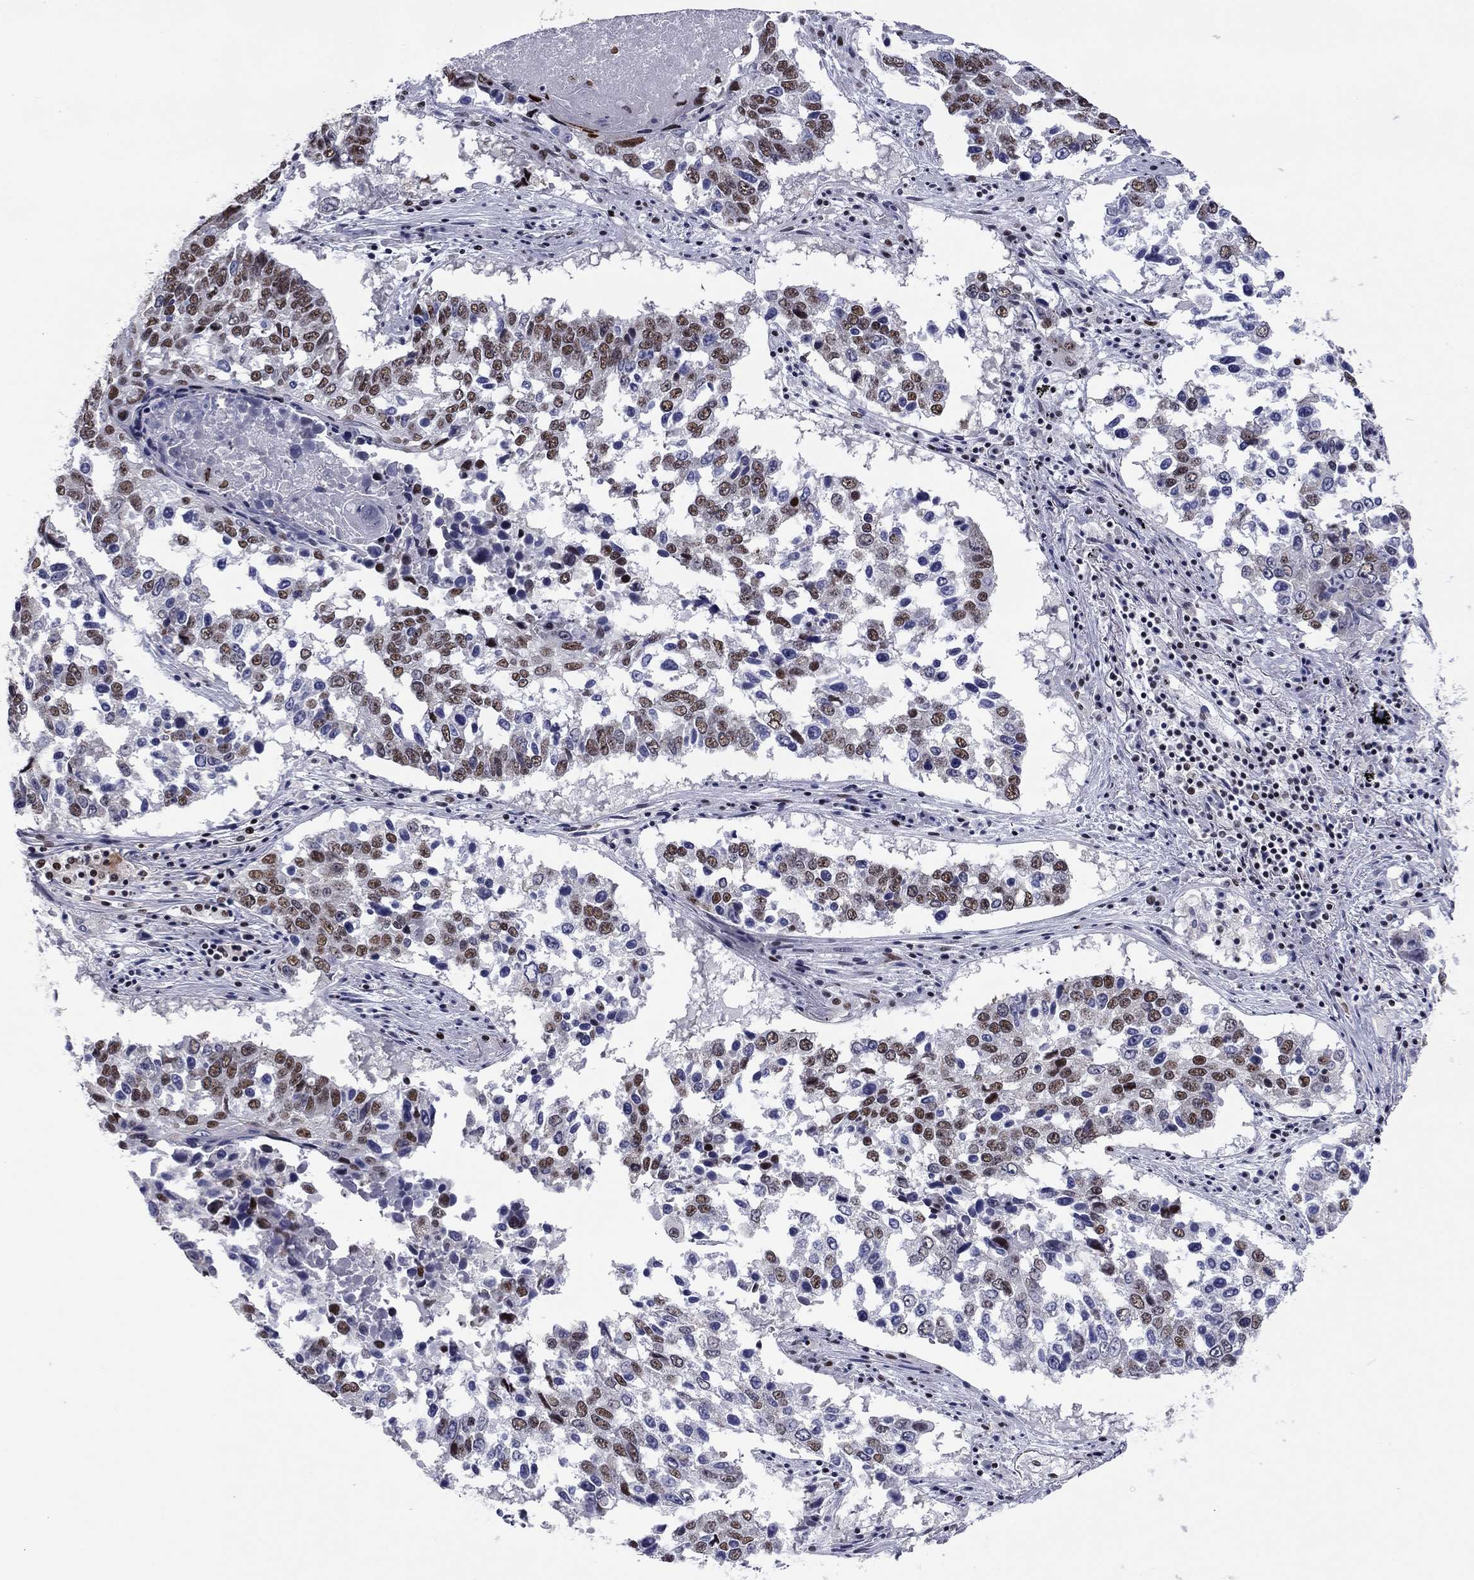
{"staining": {"intensity": "moderate", "quantity": "25%-75%", "location": "nuclear"}, "tissue": "lung cancer", "cell_type": "Tumor cells", "image_type": "cancer", "snomed": [{"axis": "morphology", "description": "Squamous cell carcinoma, NOS"}, {"axis": "topography", "description": "Lung"}], "caption": "Immunohistochemistry of lung squamous cell carcinoma shows medium levels of moderate nuclear staining in approximately 25%-75% of tumor cells.", "gene": "ETV5", "patient": {"sex": "male", "age": 82}}